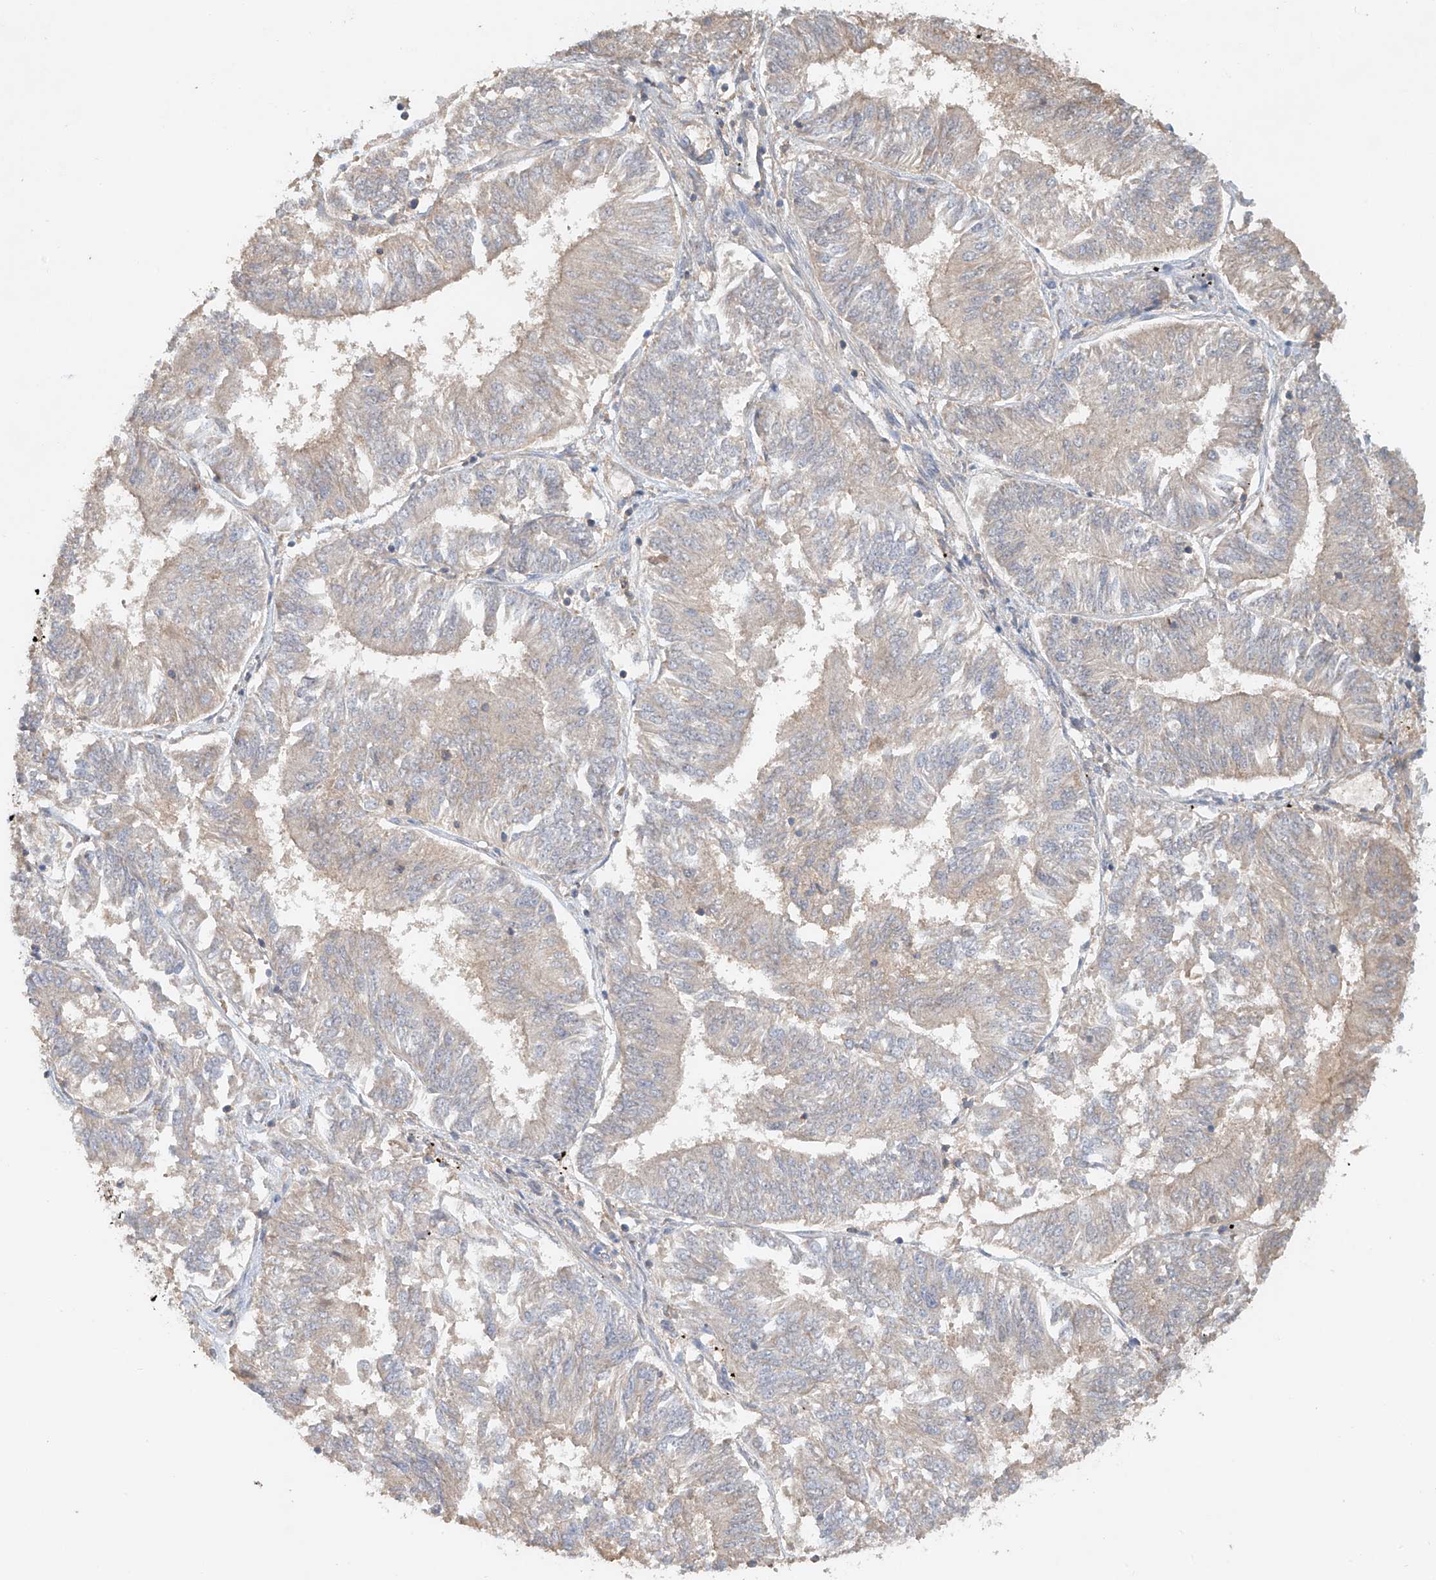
{"staining": {"intensity": "weak", "quantity": "<25%", "location": "cytoplasmic/membranous"}, "tissue": "endometrial cancer", "cell_type": "Tumor cells", "image_type": "cancer", "snomed": [{"axis": "morphology", "description": "Adenocarcinoma, NOS"}, {"axis": "topography", "description": "Endometrium"}], "caption": "Endometrial cancer (adenocarcinoma) was stained to show a protein in brown. There is no significant positivity in tumor cells. Nuclei are stained in blue.", "gene": "GNB1L", "patient": {"sex": "female", "age": 58}}